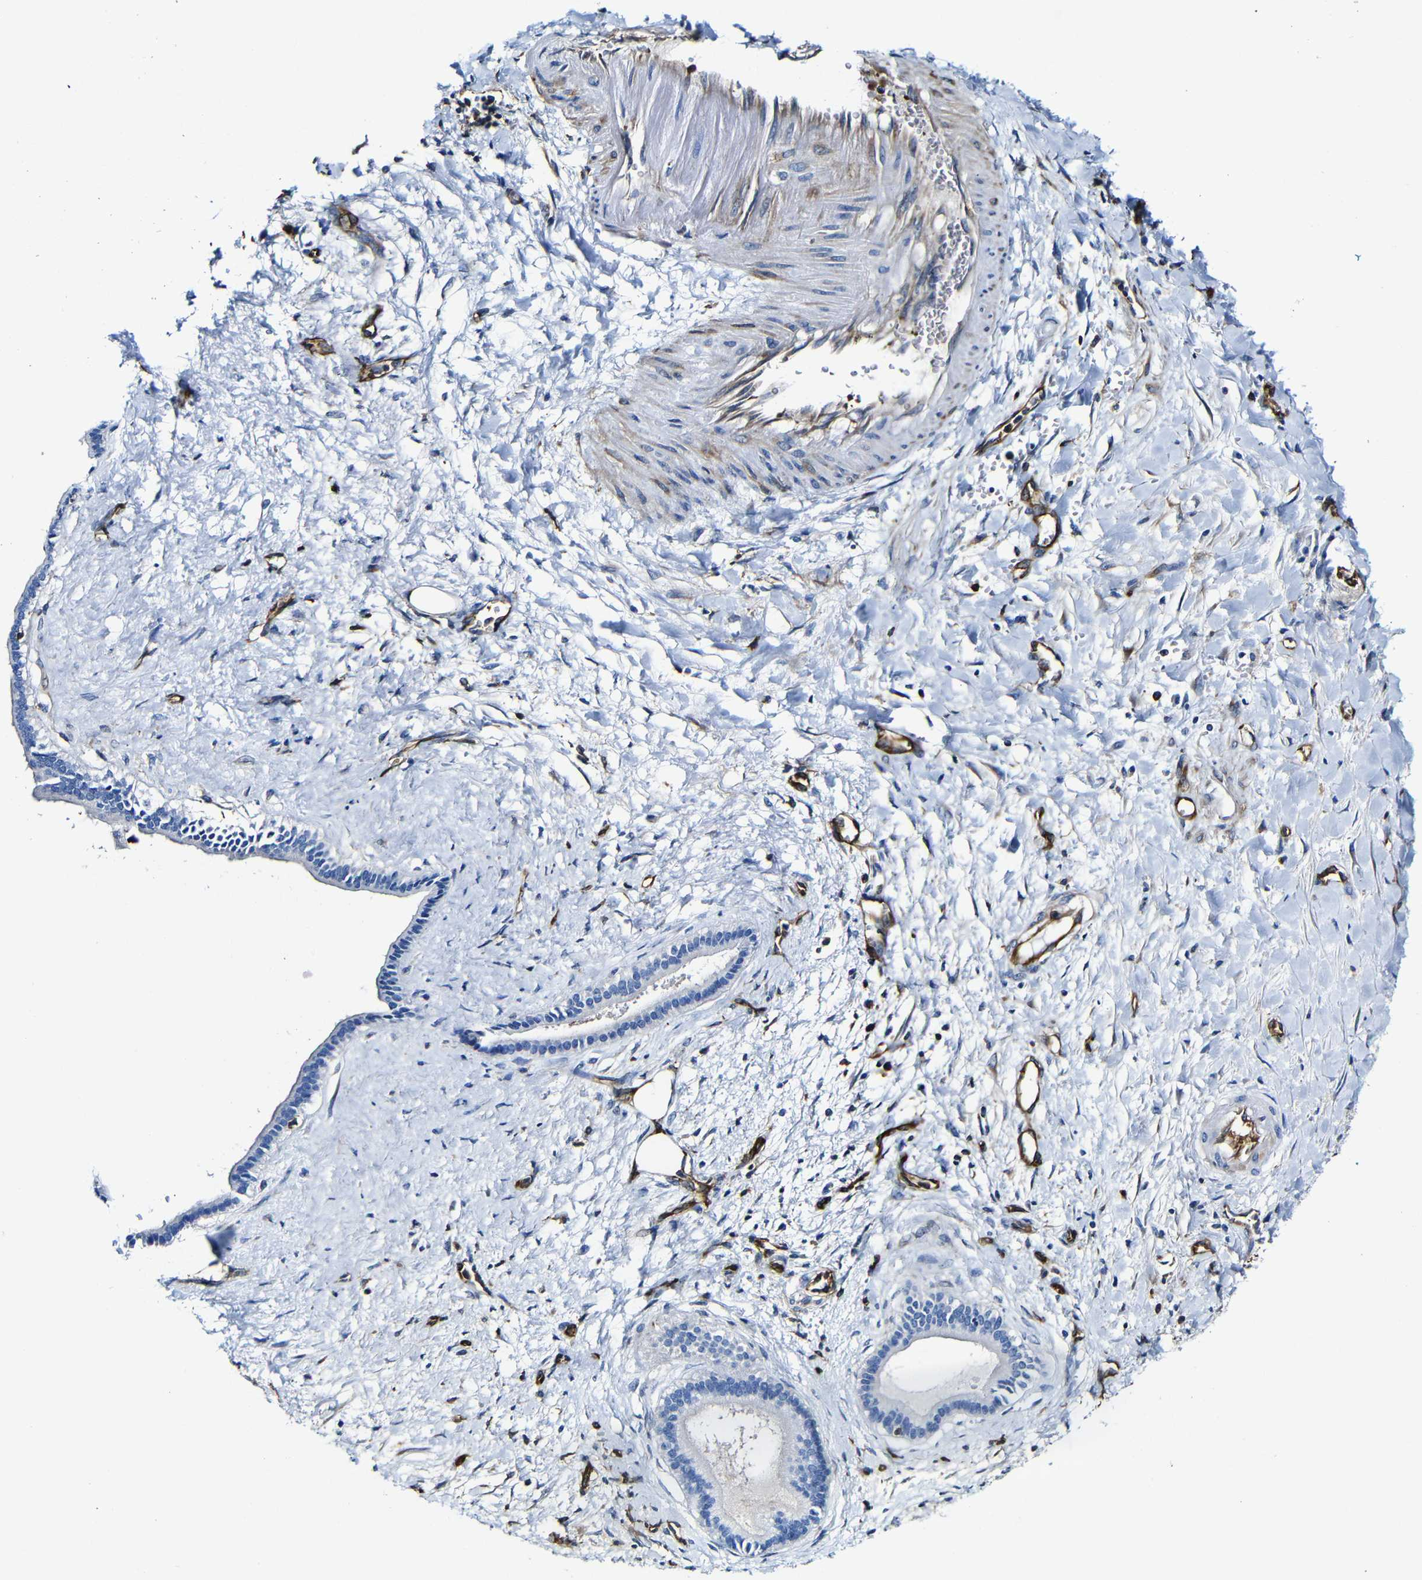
{"staining": {"intensity": "negative", "quantity": "none", "location": "none"}, "tissue": "liver cancer", "cell_type": "Tumor cells", "image_type": "cancer", "snomed": [{"axis": "morphology", "description": "Cholangiocarcinoma"}, {"axis": "topography", "description": "Liver"}], "caption": "Immunohistochemistry of human cholangiocarcinoma (liver) displays no expression in tumor cells. The staining is performed using DAB brown chromogen with nuclei counter-stained in using hematoxylin.", "gene": "MSN", "patient": {"sex": "female", "age": 65}}